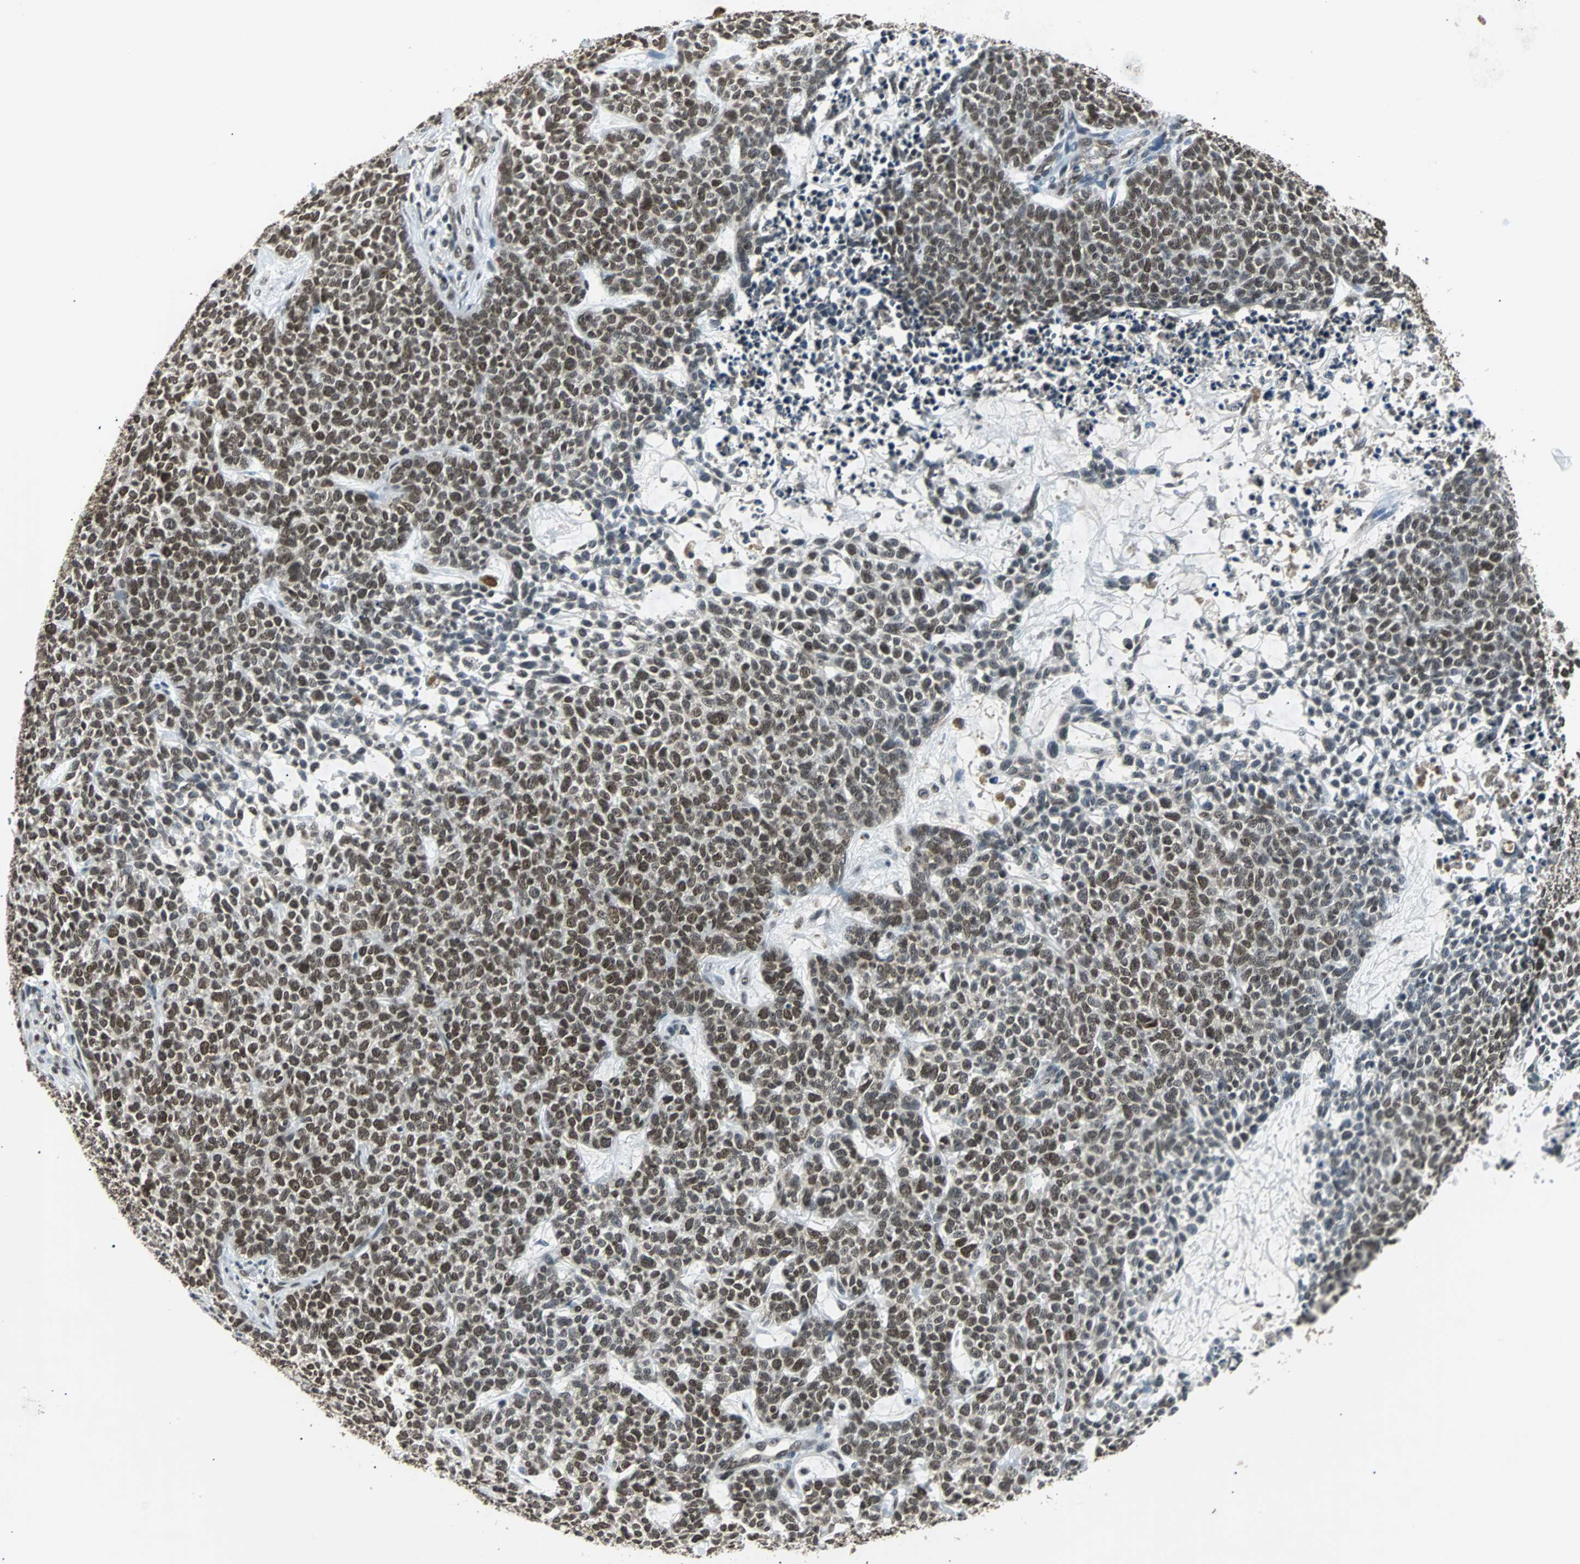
{"staining": {"intensity": "moderate", "quantity": ">75%", "location": "nuclear"}, "tissue": "skin cancer", "cell_type": "Tumor cells", "image_type": "cancer", "snomed": [{"axis": "morphology", "description": "Basal cell carcinoma"}, {"axis": "topography", "description": "Skin"}], "caption": "A medium amount of moderate nuclear staining is identified in about >75% of tumor cells in skin basal cell carcinoma tissue. Nuclei are stained in blue.", "gene": "PHC1", "patient": {"sex": "female", "age": 84}}